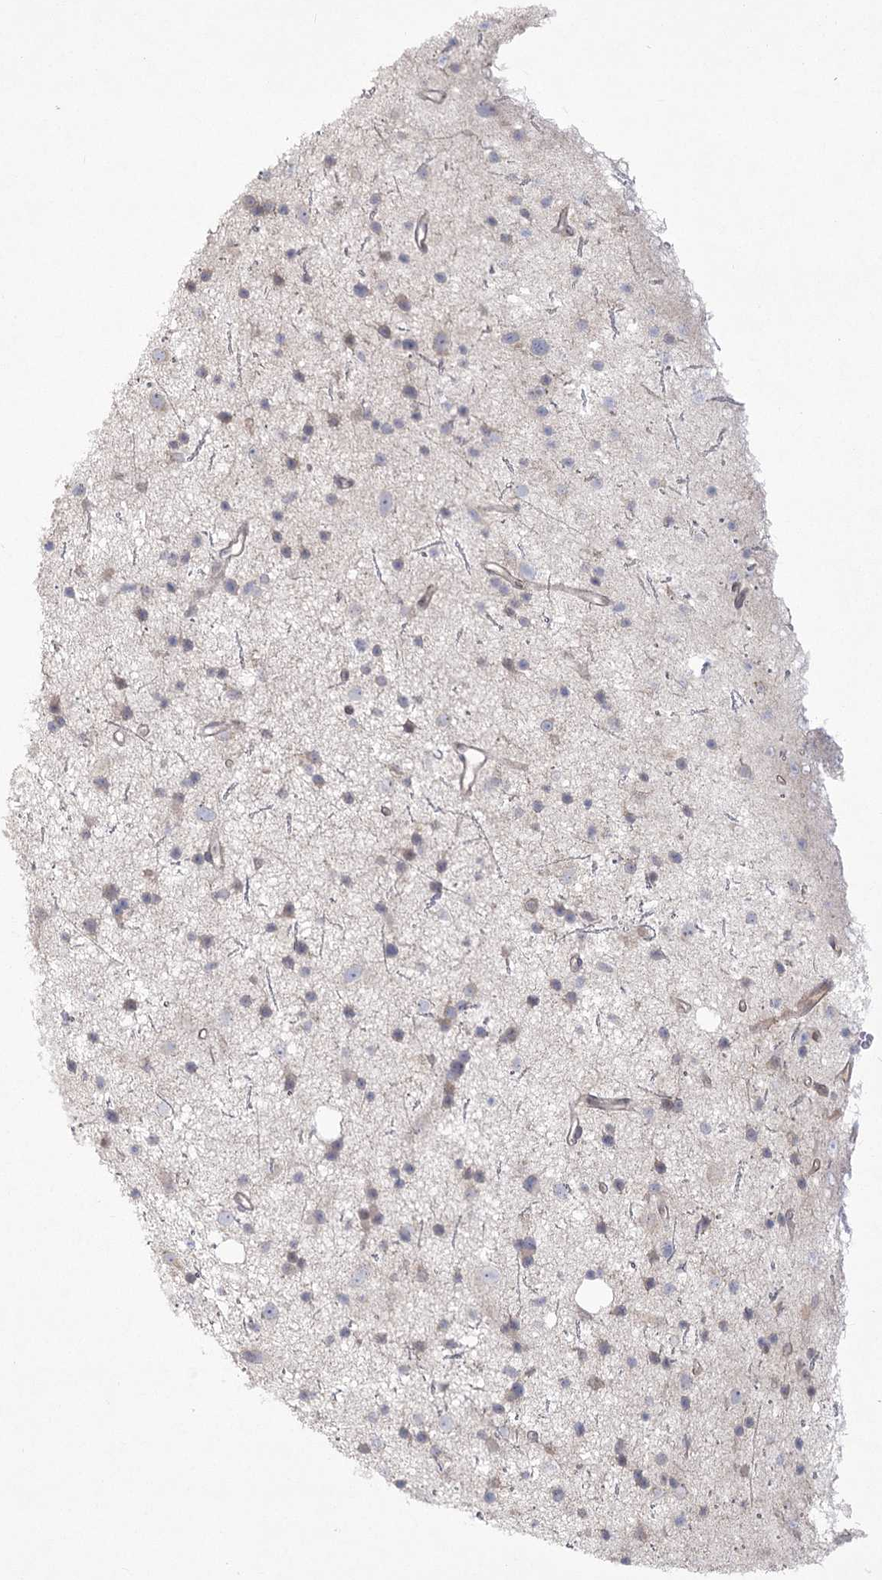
{"staining": {"intensity": "negative", "quantity": "none", "location": "none"}, "tissue": "glioma", "cell_type": "Tumor cells", "image_type": "cancer", "snomed": [{"axis": "morphology", "description": "Glioma, malignant, Low grade"}, {"axis": "topography", "description": "Cerebral cortex"}], "caption": "An image of glioma stained for a protein reveals no brown staining in tumor cells.", "gene": "CAMTA1", "patient": {"sex": "female", "age": 39}}